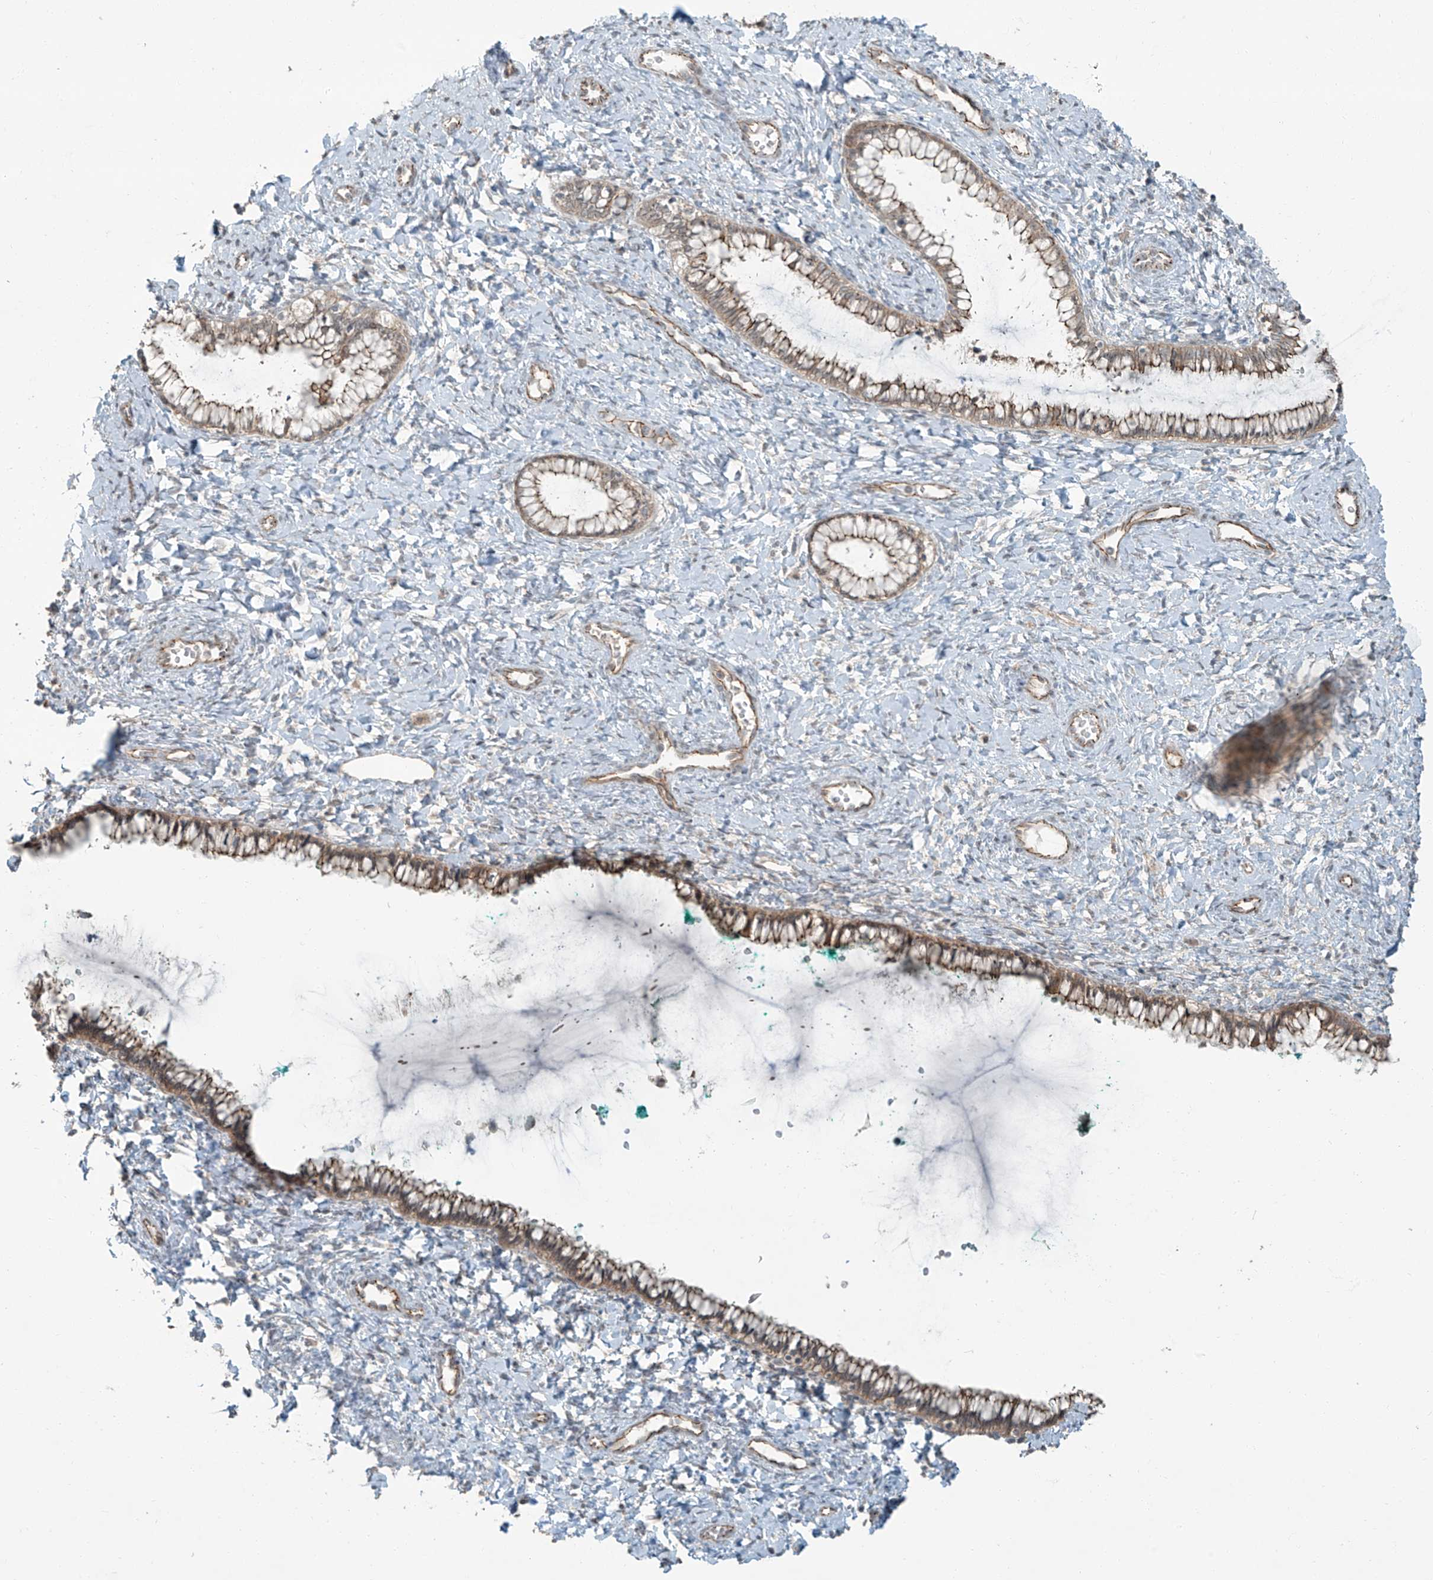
{"staining": {"intensity": "moderate", "quantity": ">75%", "location": "cytoplasmic/membranous"}, "tissue": "cervix", "cell_type": "Glandular cells", "image_type": "normal", "snomed": [{"axis": "morphology", "description": "Normal tissue, NOS"}, {"axis": "morphology", "description": "Adenocarcinoma, NOS"}, {"axis": "topography", "description": "Cervix"}], "caption": "The immunohistochemical stain labels moderate cytoplasmic/membranous expression in glandular cells of benign cervix. (Brightfield microscopy of DAB IHC at high magnification).", "gene": "ZNF16", "patient": {"sex": "female", "age": 29}}